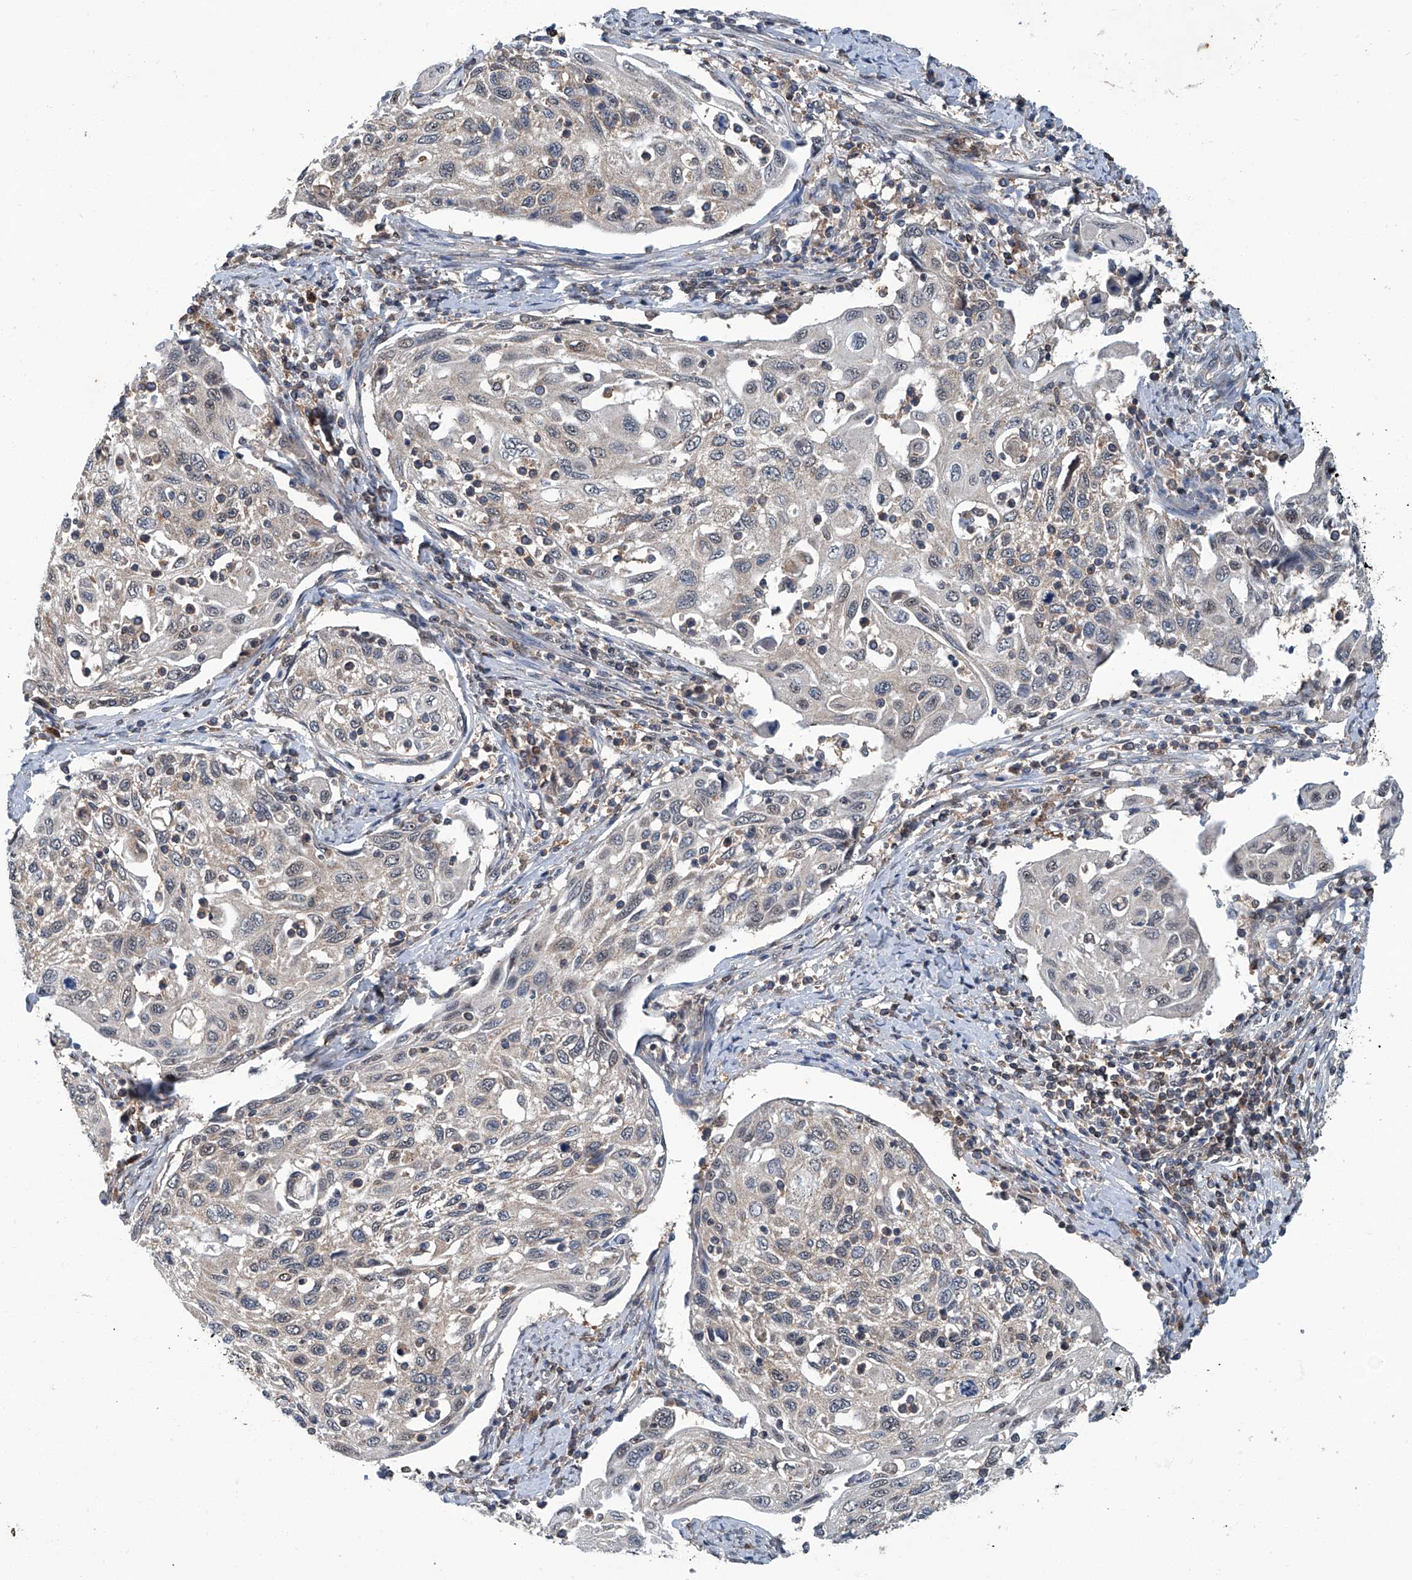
{"staining": {"intensity": "negative", "quantity": "none", "location": "none"}, "tissue": "cervical cancer", "cell_type": "Tumor cells", "image_type": "cancer", "snomed": [{"axis": "morphology", "description": "Squamous cell carcinoma, NOS"}, {"axis": "topography", "description": "Cervix"}], "caption": "A high-resolution image shows IHC staining of cervical cancer, which reveals no significant staining in tumor cells.", "gene": "CLK1", "patient": {"sex": "female", "age": 70}}